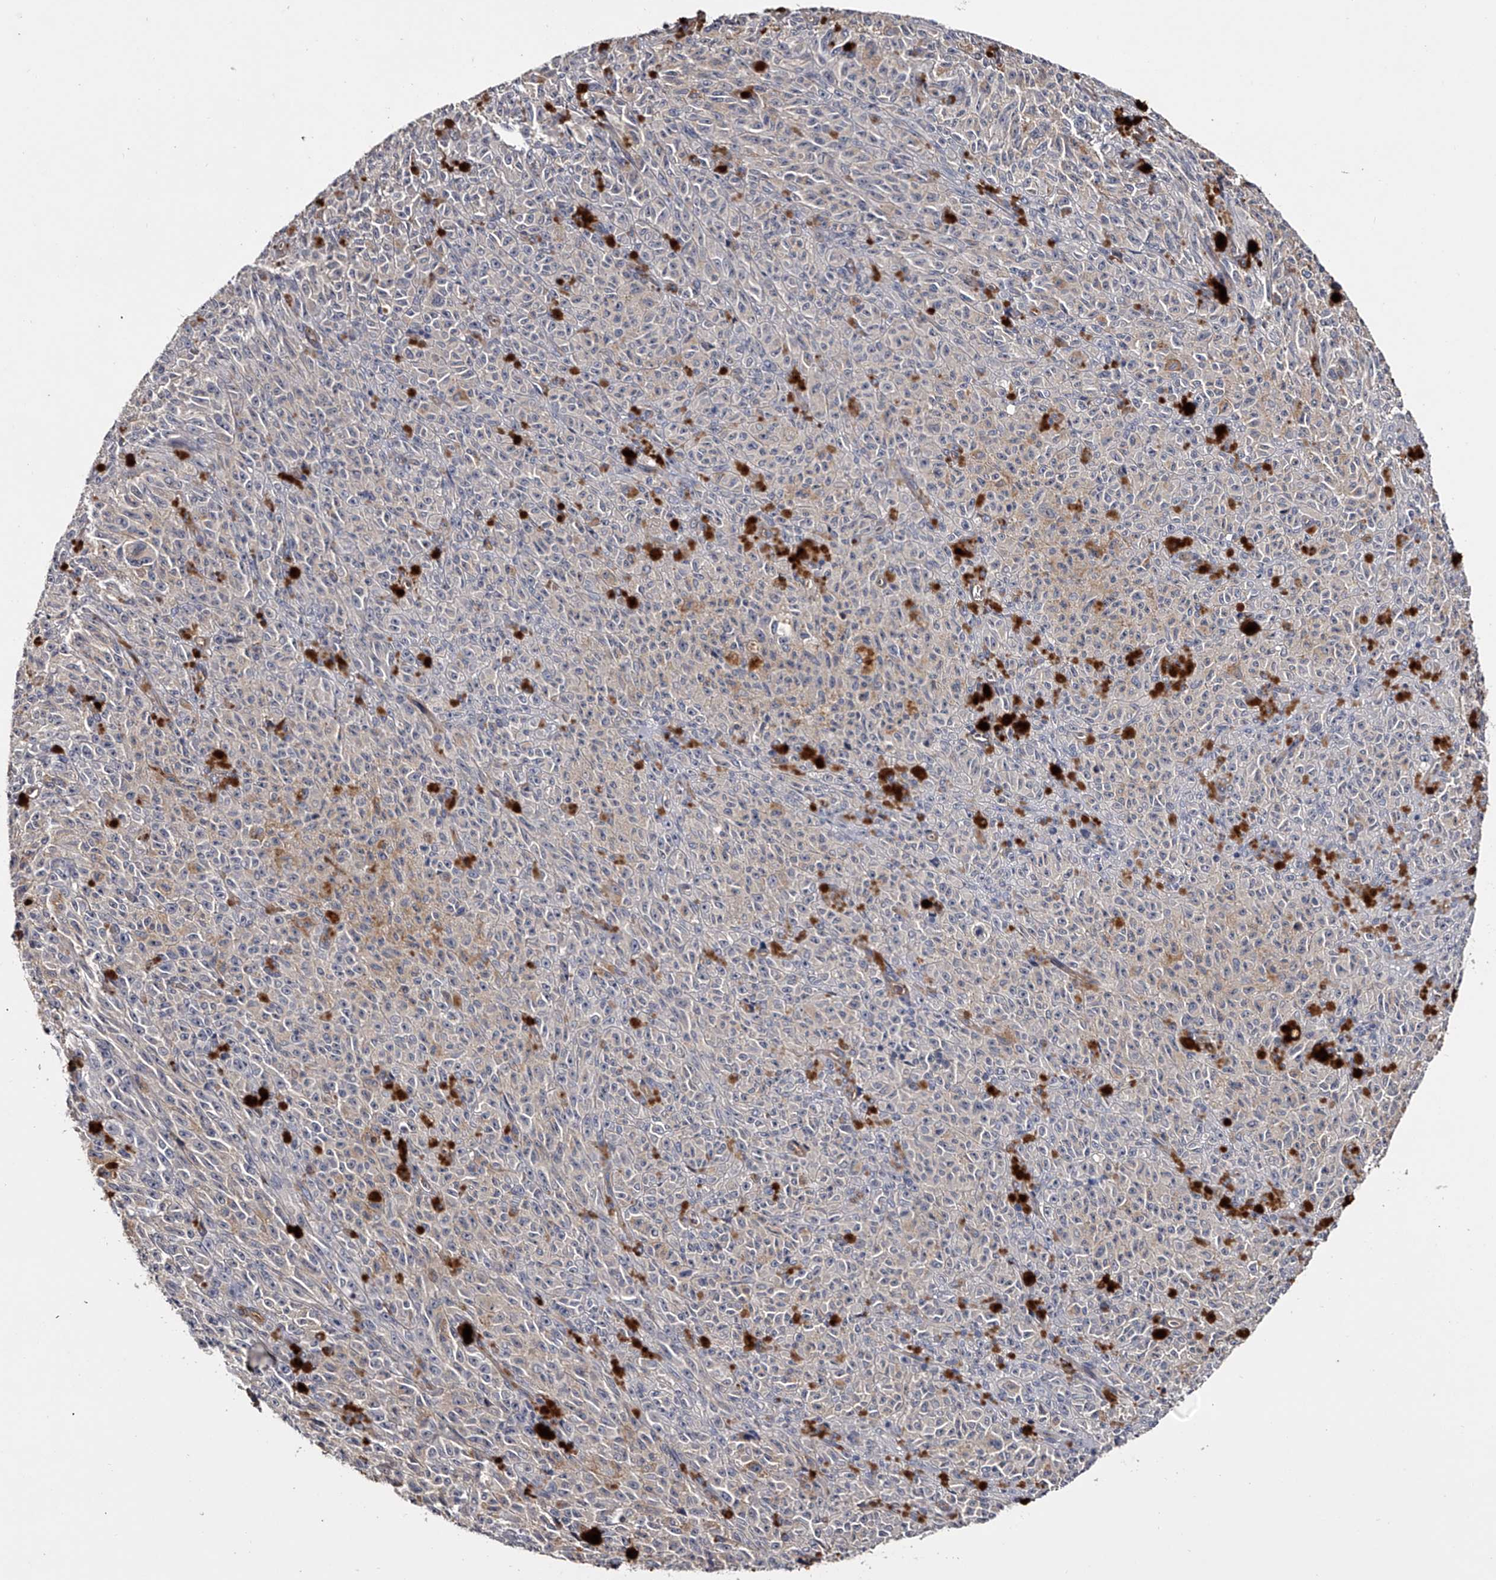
{"staining": {"intensity": "weak", "quantity": "<25%", "location": "cytoplasmic/membranous"}, "tissue": "melanoma", "cell_type": "Tumor cells", "image_type": "cancer", "snomed": [{"axis": "morphology", "description": "Malignant melanoma, NOS"}, {"axis": "topography", "description": "Skin"}], "caption": "Image shows no protein expression in tumor cells of melanoma tissue. (DAB immunohistochemistry visualized using brightfield microscopy, high magnification).", "gene": "MDN1", "patient": {"sex": "female", "age": 82}}